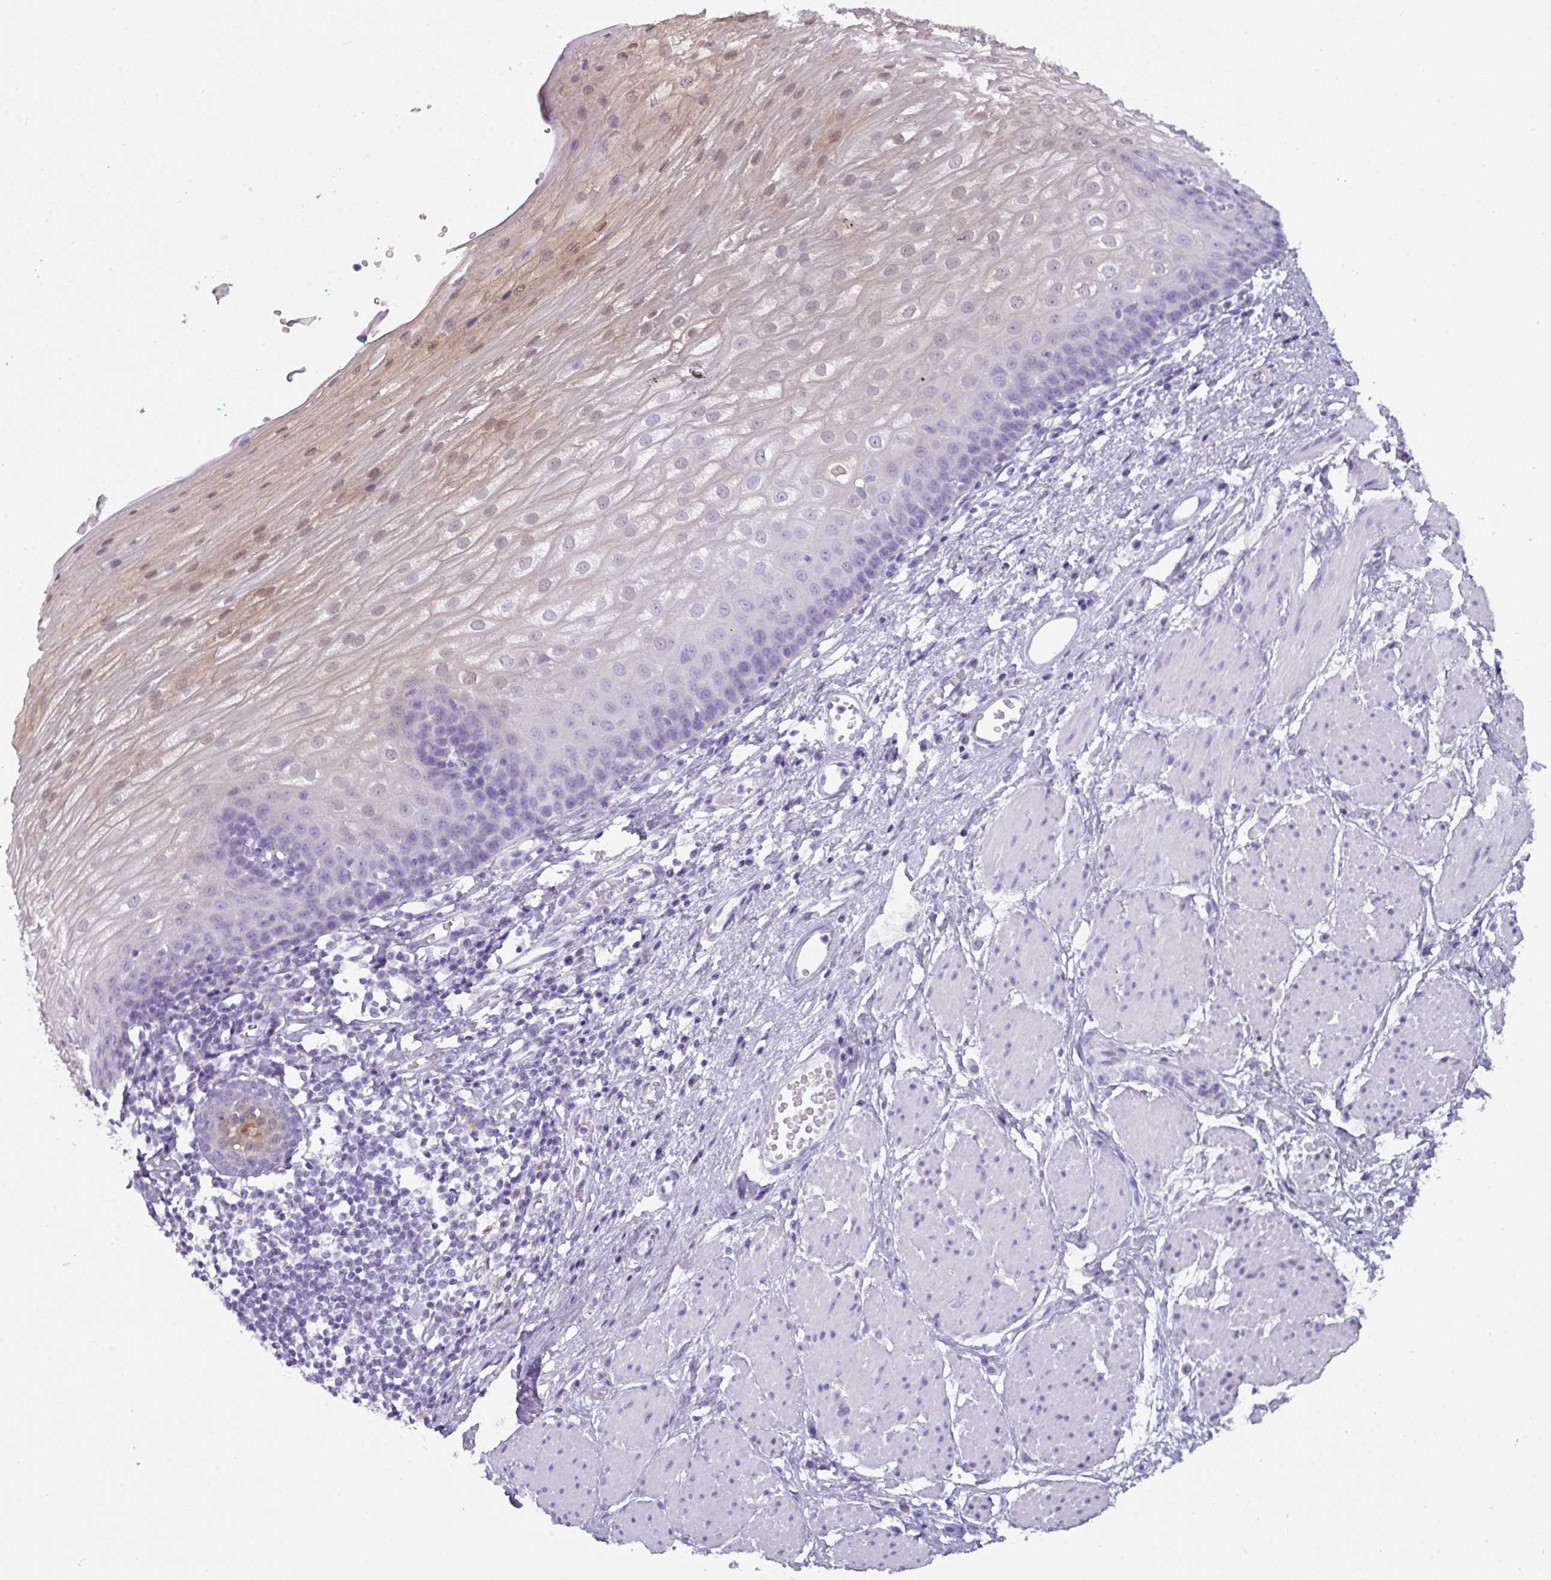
{"staining": {"intensity": "weak", "quantity": "25%-75%", "location": "cytoplasmic/membranous,nuclear"}, "tissue": "esophagus", "cell_type": "Squamous epithelial cells", "image_type": "normal", "snomed": [{"axis": "morphology", "description": "Normal tissue, NOS"}, {"axis": "topography", "description": "Esophagus"}], "caption": "Immunohistochemical staining of unremarkable esophagus displays 25%-75% levels of weak cytoplasmic/membranous,nuclear protein staining in about 25%-75% of squamous epithelial cells.", "gene": "NCCRP1", "patient": {"sex": "male", "age": 69}}